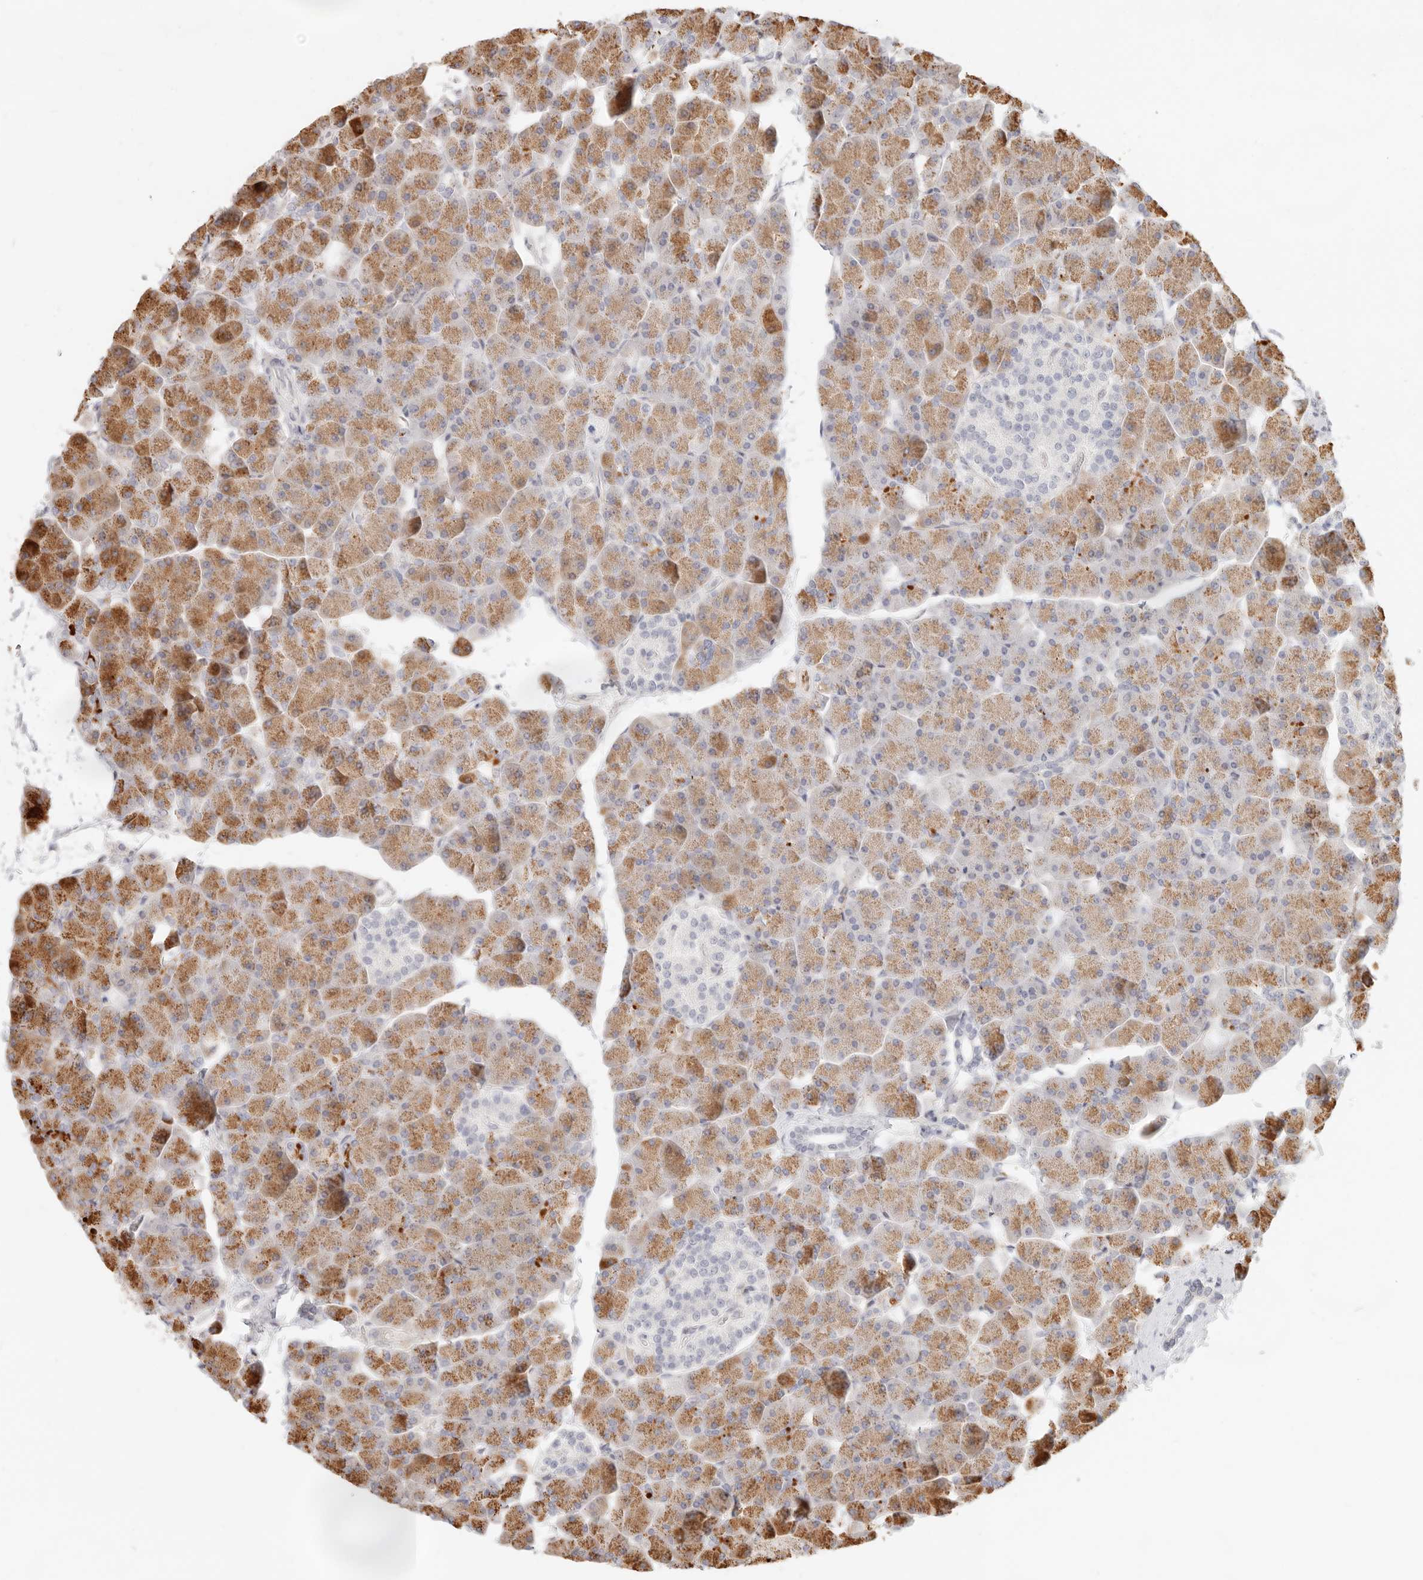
{"staining": {"intensity": "moderate", "quantity": ">75%", "location": "cytoplasmic/membranous"}, "tissue": "pancreas", "cell_type": "Exocrine glandular cells", "image_type": "normal", "snomed": [{"axis": "morphology", "description": "Normal tissue, NOS"}, {"axis": "topography", "description": "Pancreas"}], "caption": "Immunohistochemistry staining of unremarkable pancreas, which shows medium levels of moderate cytoplasmic/membranous staining in about >75% of exocrine glandular cells indicating moderate cytoplasmic/membranous protein positivity. The staining was performed using DAB (3,3'-diaminobenzidine) (brown) for protein detection and nuclei were counterstained in hematoxylin (blue).", "gene": "SASS6", "patient": {"sex": "male", "age": 35}}